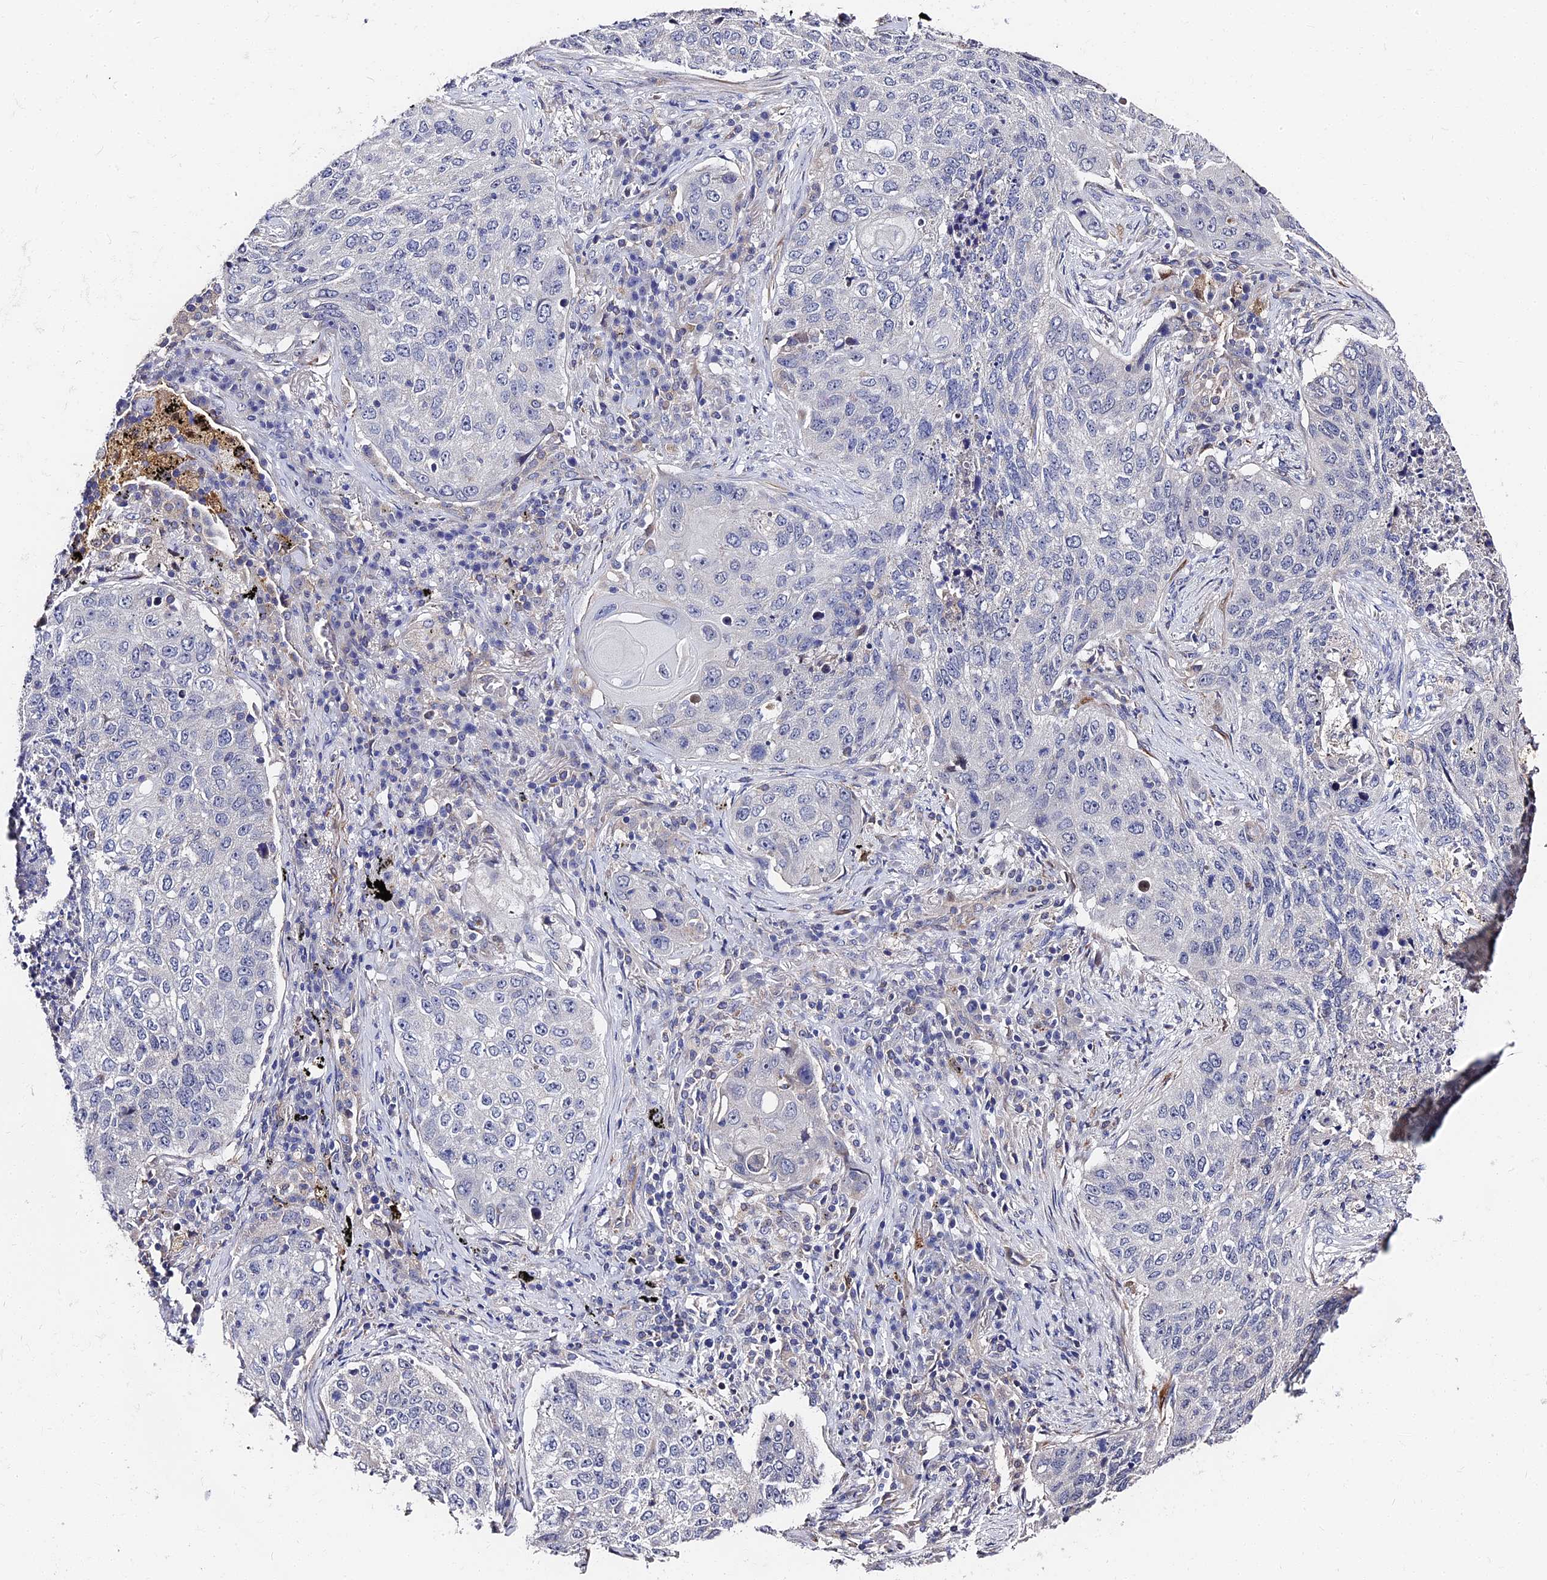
{"staining": {"intensity": "negative", "quantity": "none", "location": "none"}, "tissue": "lung cancer", "cell_type": "Tumor cells", "image_type": "cancer", "snomed": [{"axis": "morphology", "description": "Squamous cell carcinoma, NOS"}, {"axis": "topography", "description": "Lung"}], "caption": "DAB (3,3'-diaminobenzidine) immunohistochemical staining of human lung cancer reveals no significant positivity in tumor cells.", "gene": "CCDC113", "patient": {"sex": "female", "age": 63}}